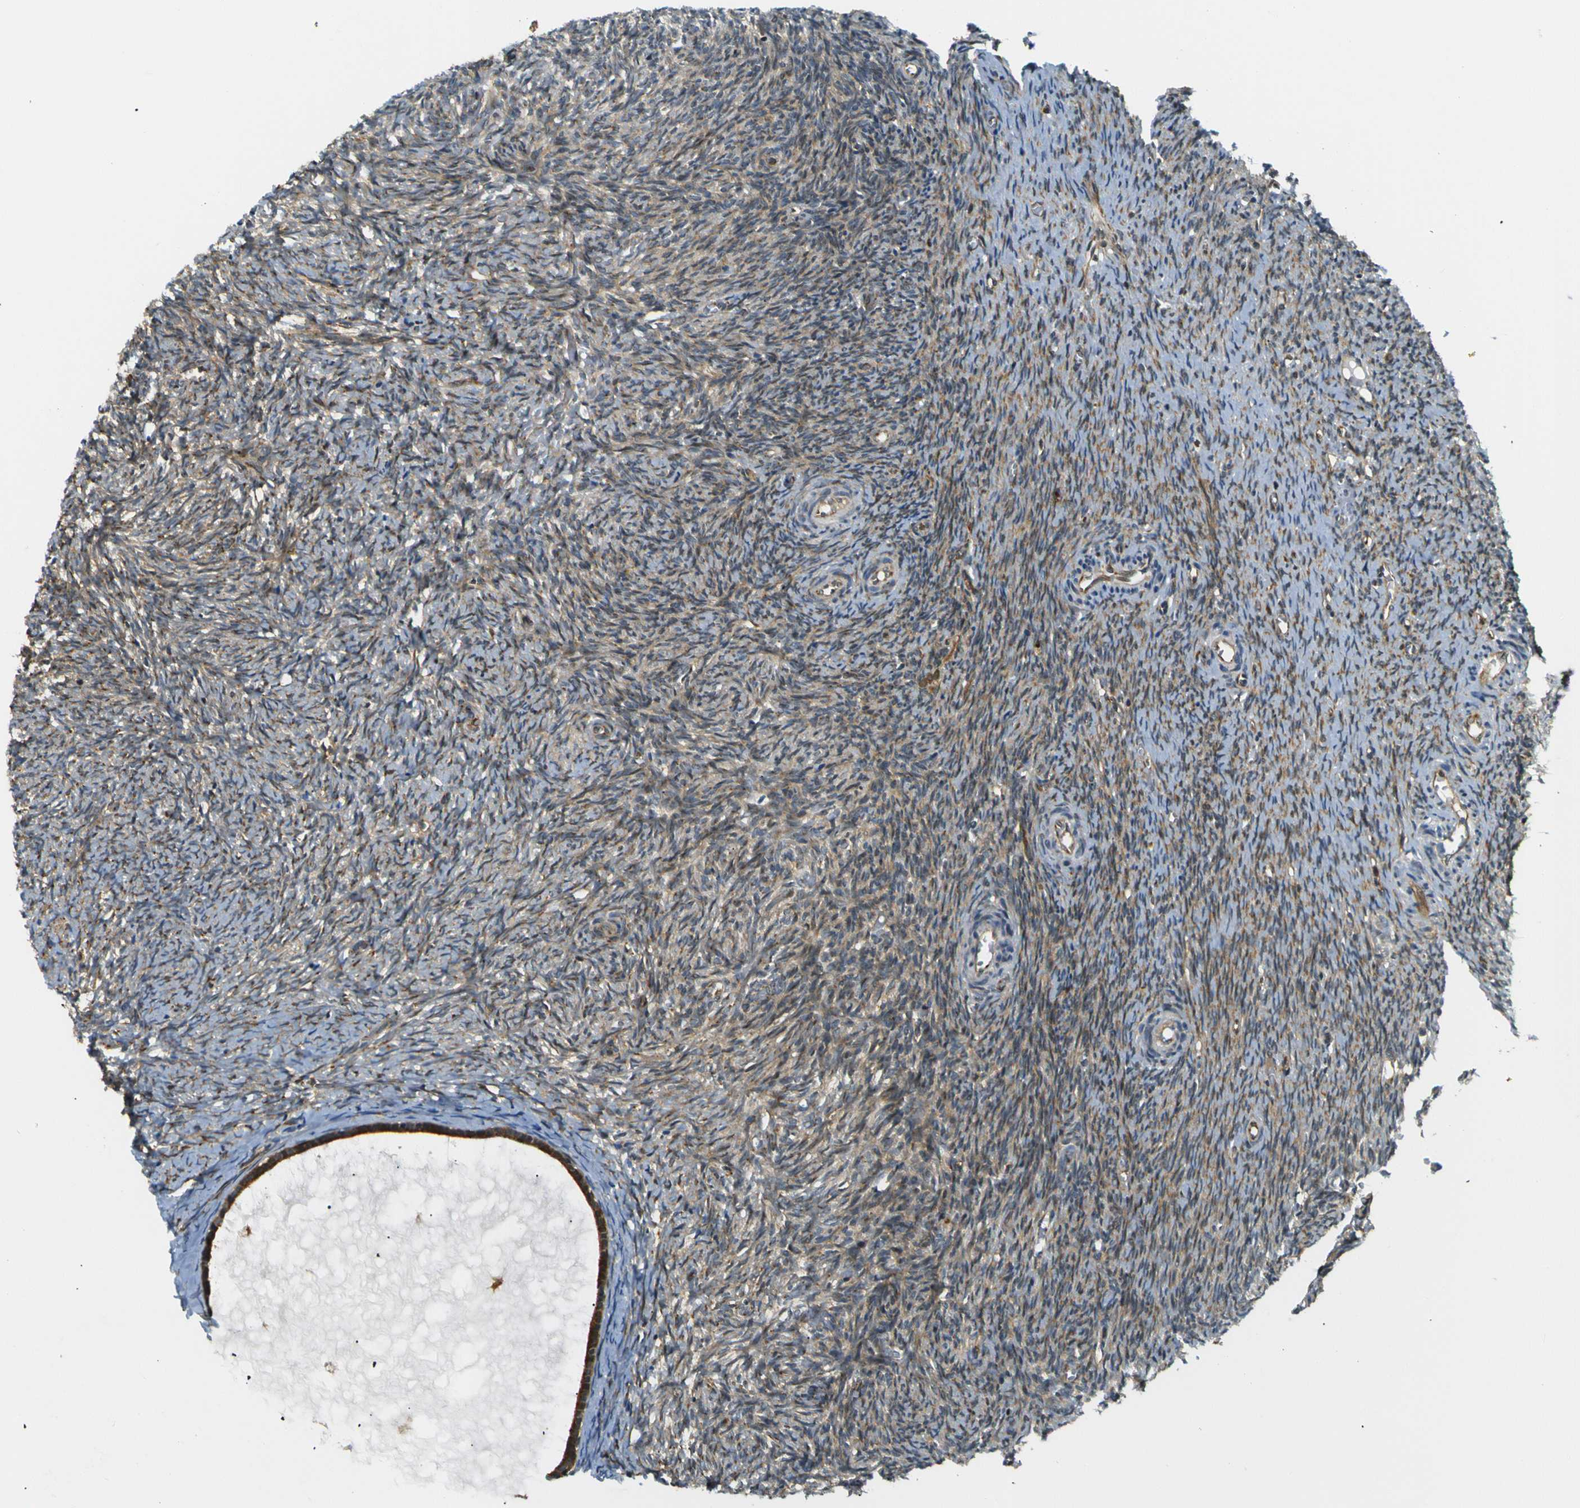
{"staining": {"intensity": "strong", "quantity": ">75%", "location": "cytoplasmic/membranous"}, "tissue": "ovary", "cell_type": "Follicle cells", "image_type": "normal", "snomed": [{"axis": "morphology", "description": "Normal tissue, NOS"}, {"axis": "topography", "description": "Ovary"}], "caption": "This photomicrograph exhibits immunohistochemistry (IHC) staining of normal human ovary, with high strong cytoplasmic/membranous expression in approximately >75% of follicle cells.", "gene": "ABCE1", "patient": {"sex": "female", "age": 41}}